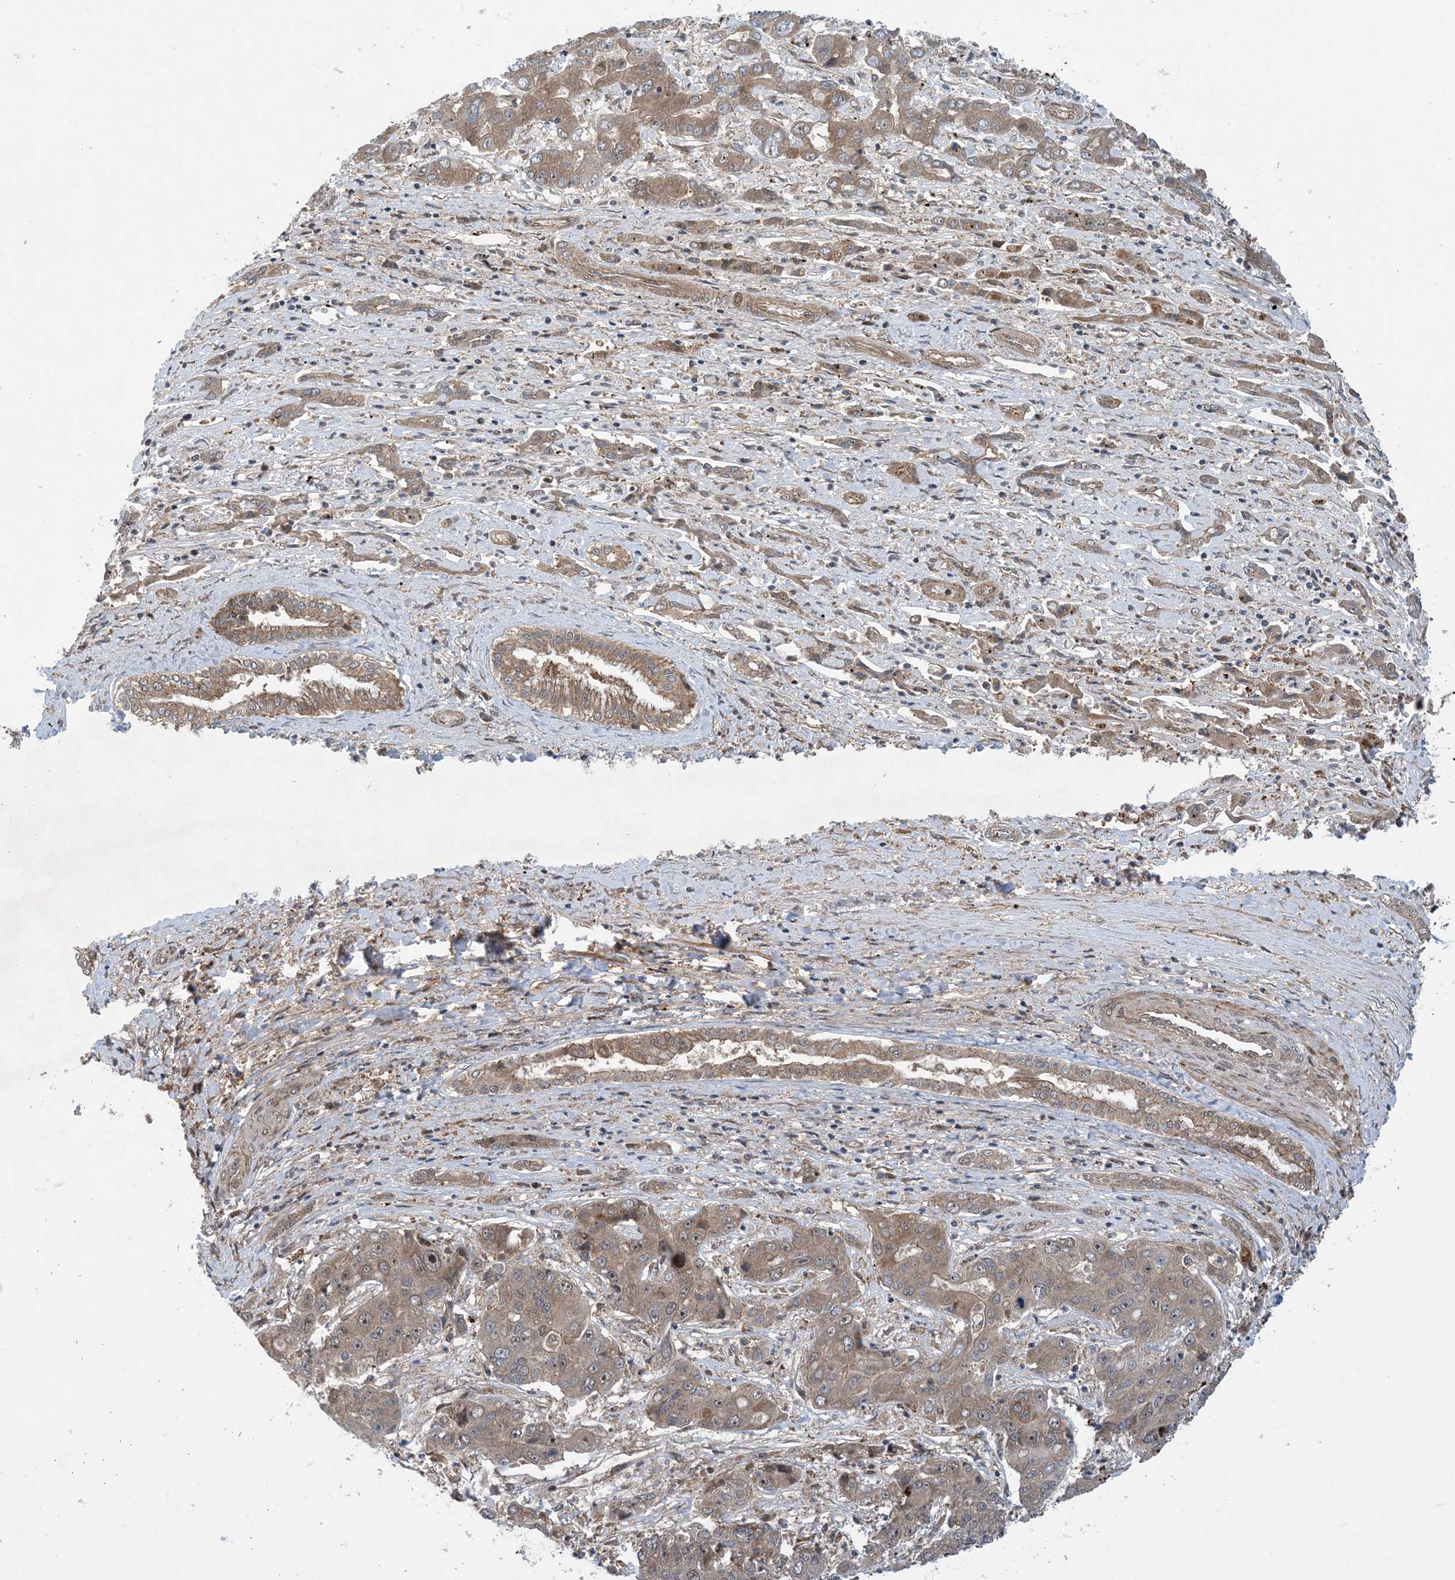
{"staining": {"intensity": "weak", "quantity": ">75%", "location": "cytoplasmic/membranous"}, "tissue": "liver cancer", "cell_type": "Tumor cells", "image_type": "cancer", "snomed": [{"axis": "morphology", "description": "Cholangiocarcinoma"}, {"axis": "topography", "description": "Liver"}], "caption": "IHC image of neoplastic tissue: cholangiocarcinoma (liver) stained using immunohistochemistry displays low levels of weak protein expression localized specifically in the cytoplasmic/membranous of tumor cells, appearing as a cytoplasmic/membranous brown color.", "gene": "HEMK1", "patient": {"sex": "male", "age": 67}}